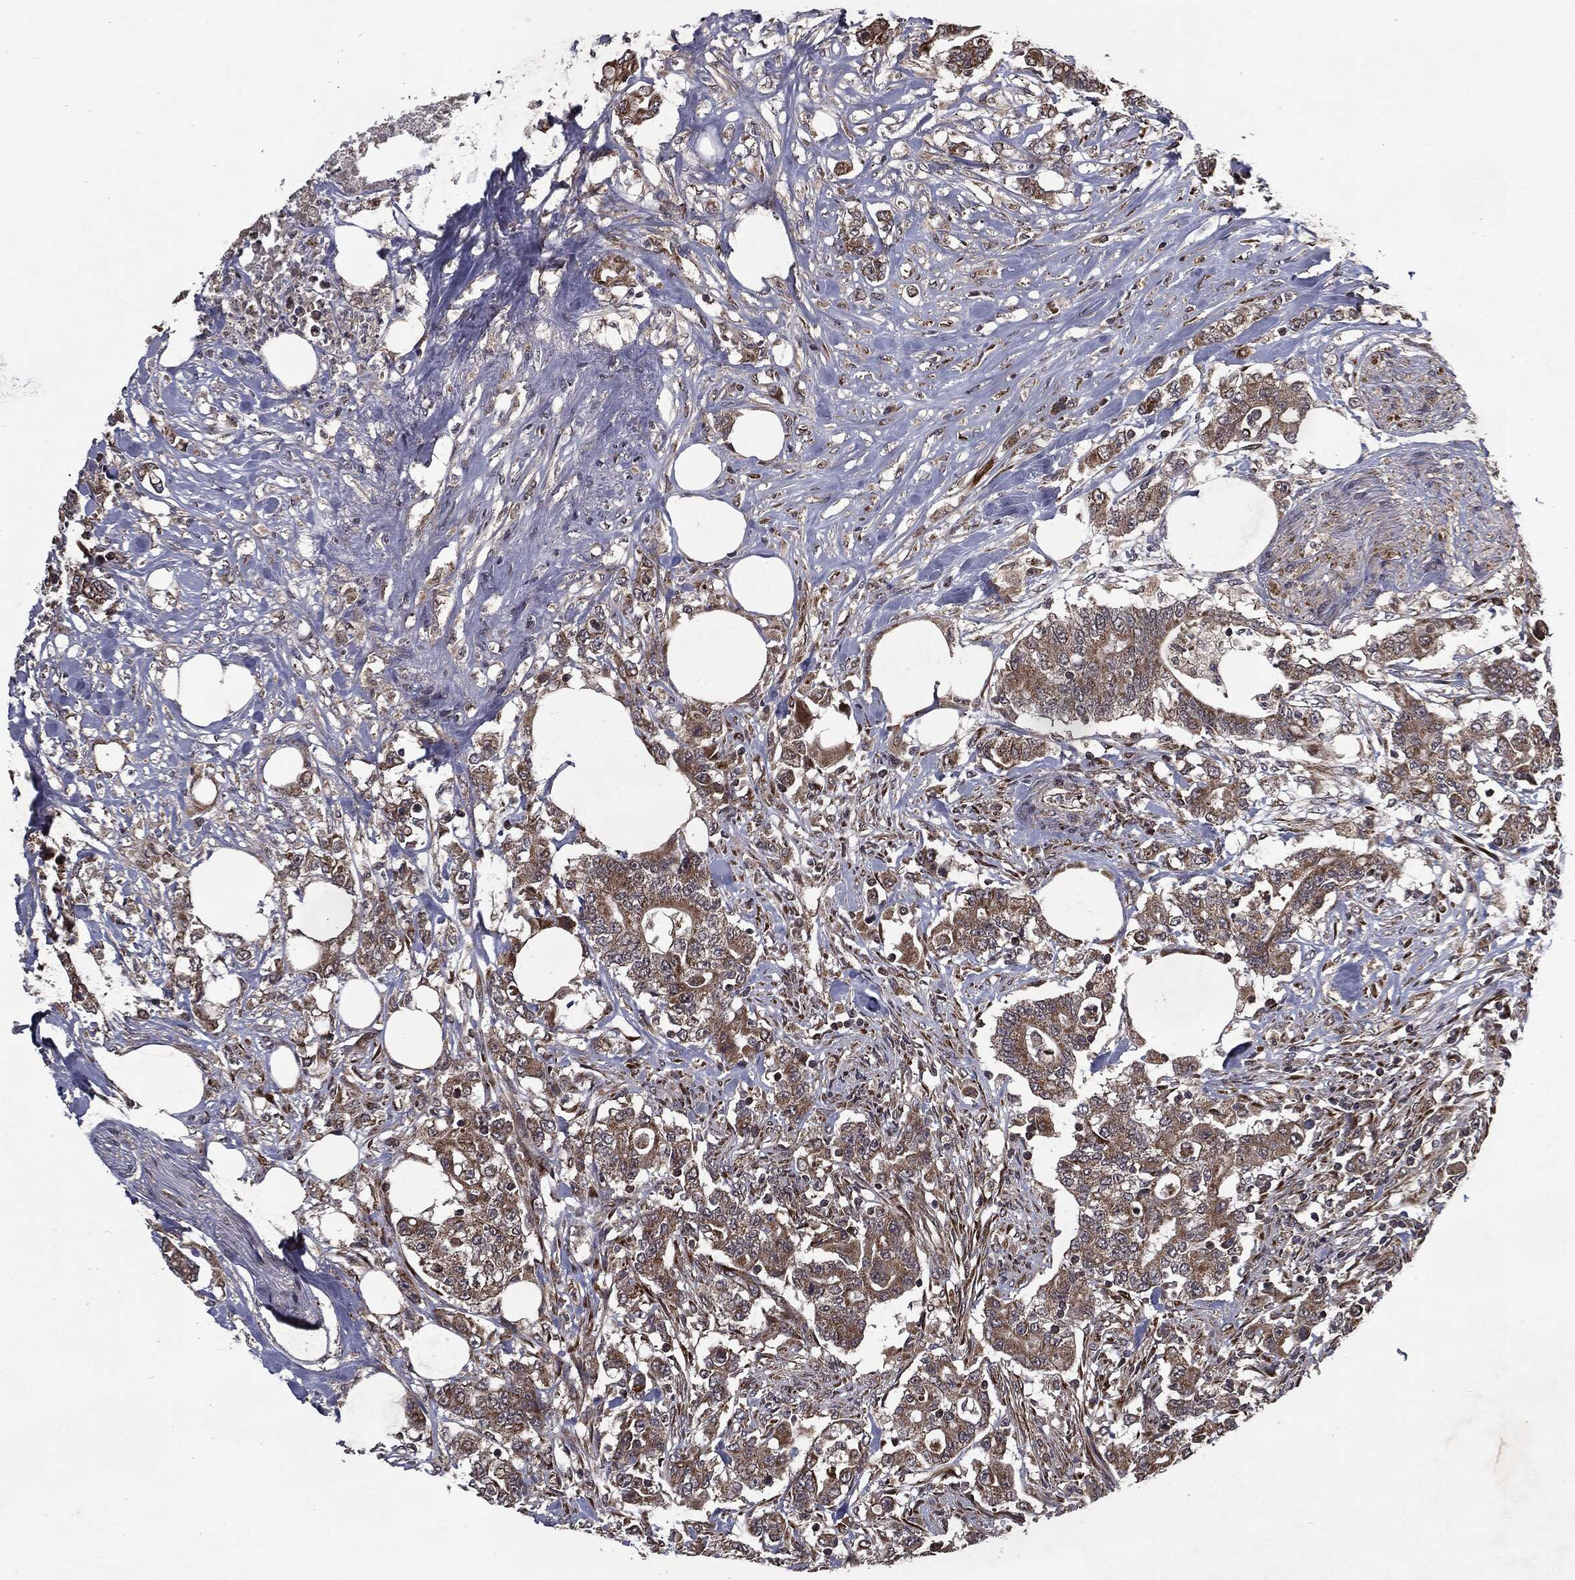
{"staining": {"intensity": "moderate", "quantity": ">75%", "location": "cytoplasmic/membranous"}, "tissue": "colorectal cancer", "cell_type": "Tumor cells", "image_type": "cancer", "snomed": [{"axis": "morphology", "description": "Adenocarcinoma, NOS"}, {"axis": "topography", "description": "Colon"}], "caption": "Human colorectal cancer stained for a protein (brown) demonstrates moderate cytoplasmic/membranous positive expression in about >75% of tumor cells.", "gene": "HDAC5", "patient": {"sex": "female", "age": 48}}